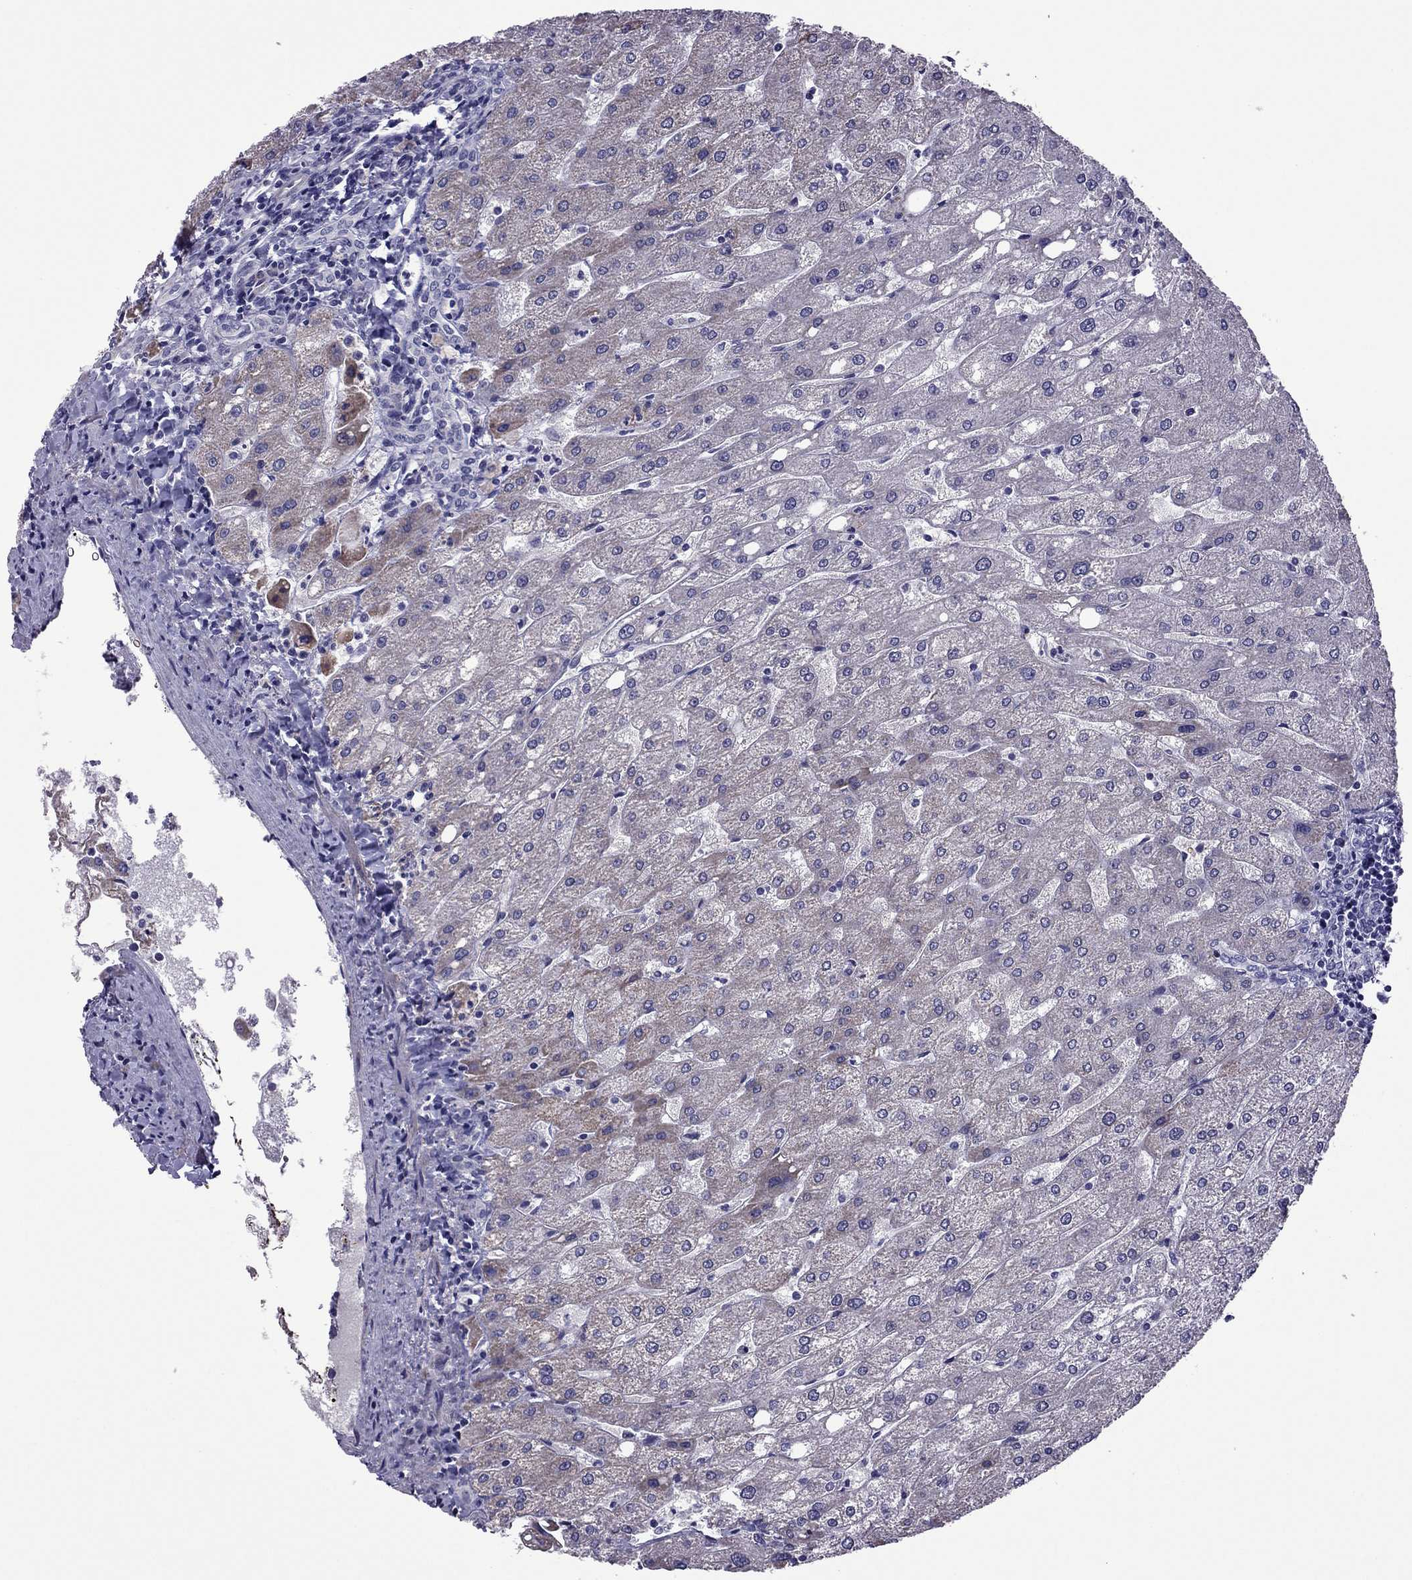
{"staining": {"intensity": "negative", "quantity": "none", "location": "none"}, "tissue": "liver", "cell_type": "Cholangiocytes", "image_type": "normal", "snomed": [{"axis": "morphology", "description": "Normal tissue, NOS"}, {"axis": "topography", "description": "Liver"}], "caption": "Cholangiocytes show no significant protein expression in normal liver.", "gene": "SLC16A8", "patient": {"sex": "male", "age": 67}}